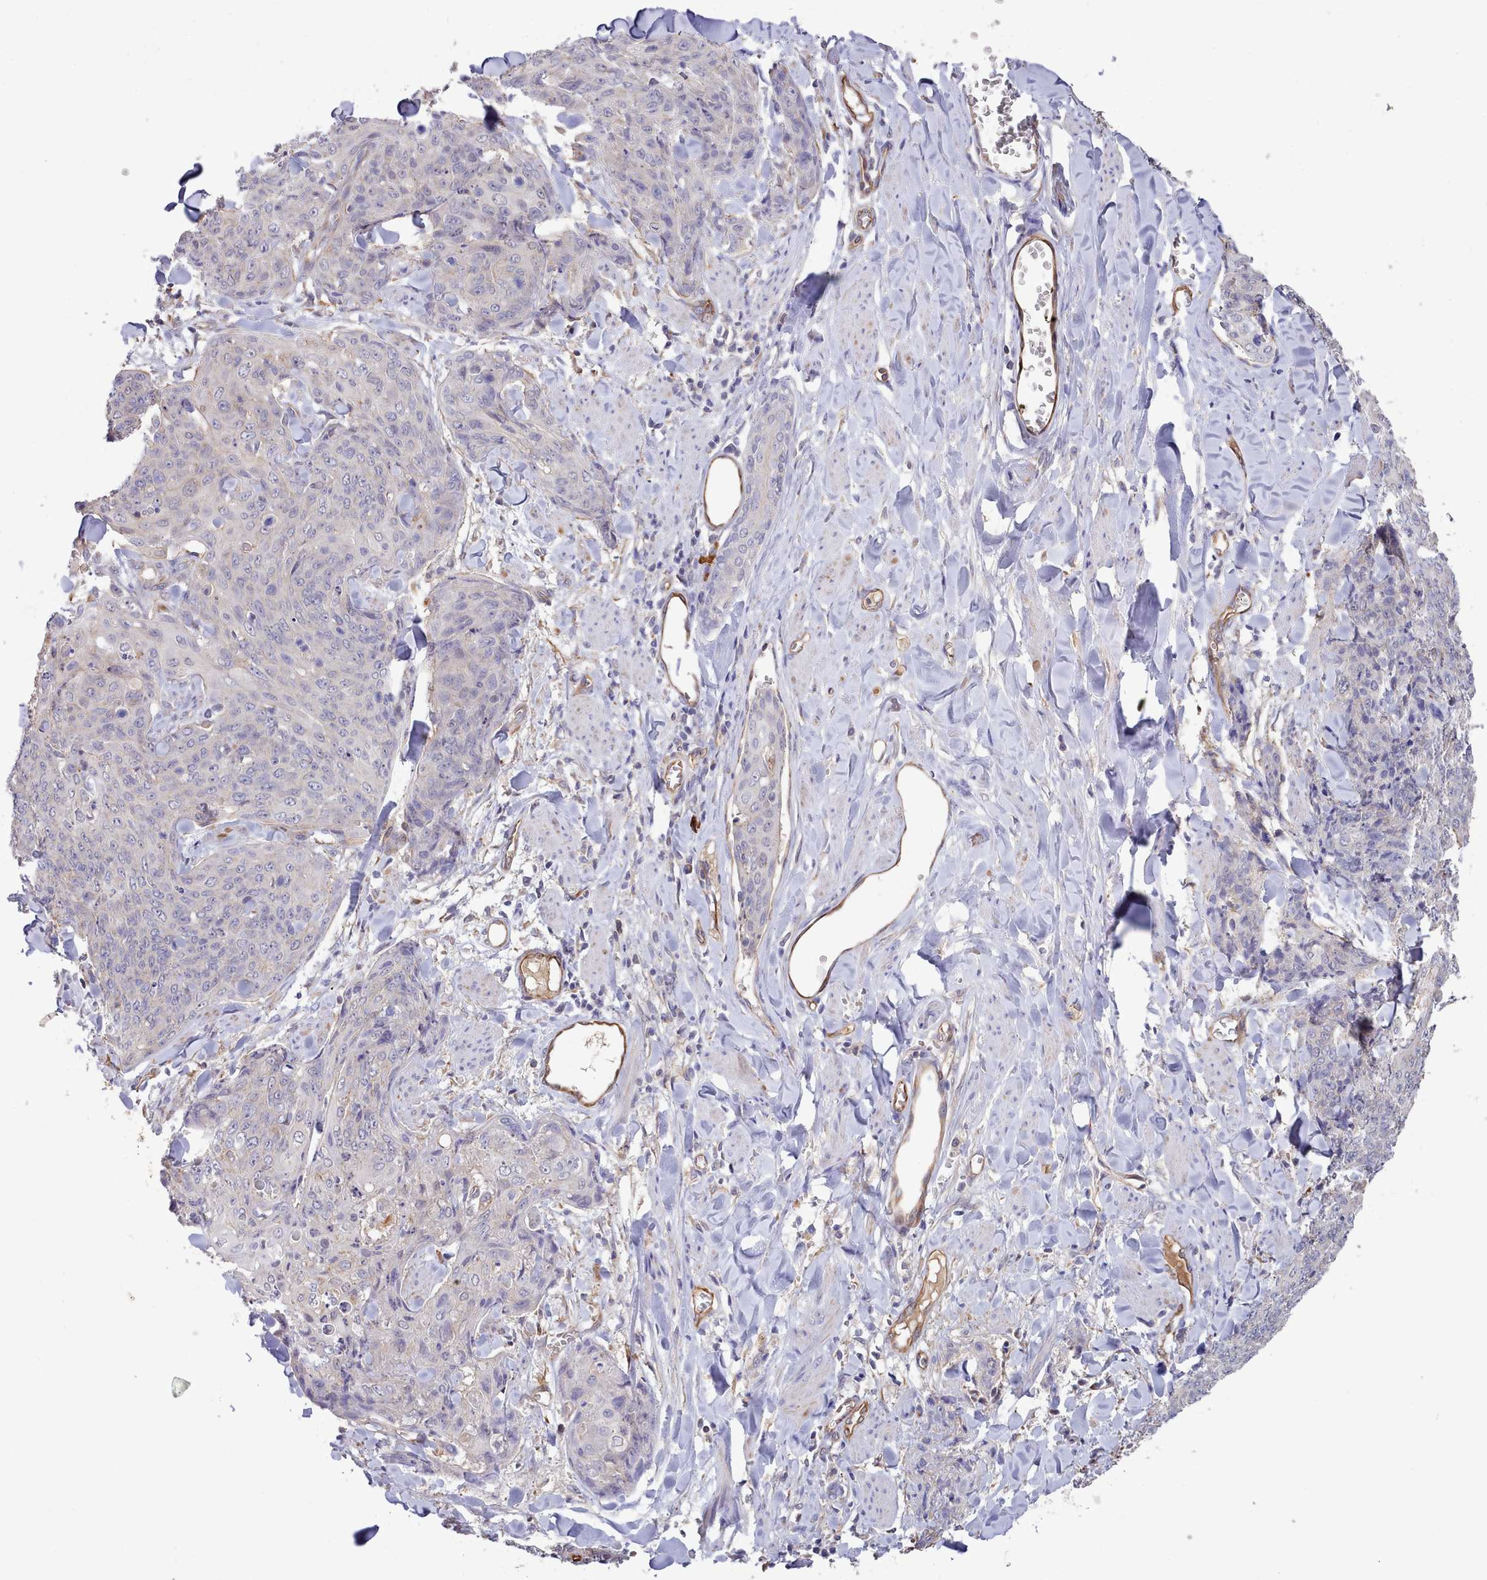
{"staining": {"intensity": "negative", "quantity": "none", "location": "none"}, "tissue": "skin cancer", "cell_type": "Tumor cells", "image_type": "cancer", "snomed": [{"axis": "morphology", "description": "Squamous cell carcinoma, NOS"}, {"axis": "topography", "description": "Skin"}, {"axis": "topography", "description": "Vulva"}], "caption": "A high-resolution image shows immunohistochemistry (IHC) staining of skin squamous cell carcinoma, which reveals no significant positivity in tumor cells.", "gene": "ZC3H13", "patient": {"sex": "female", "age": 85}}